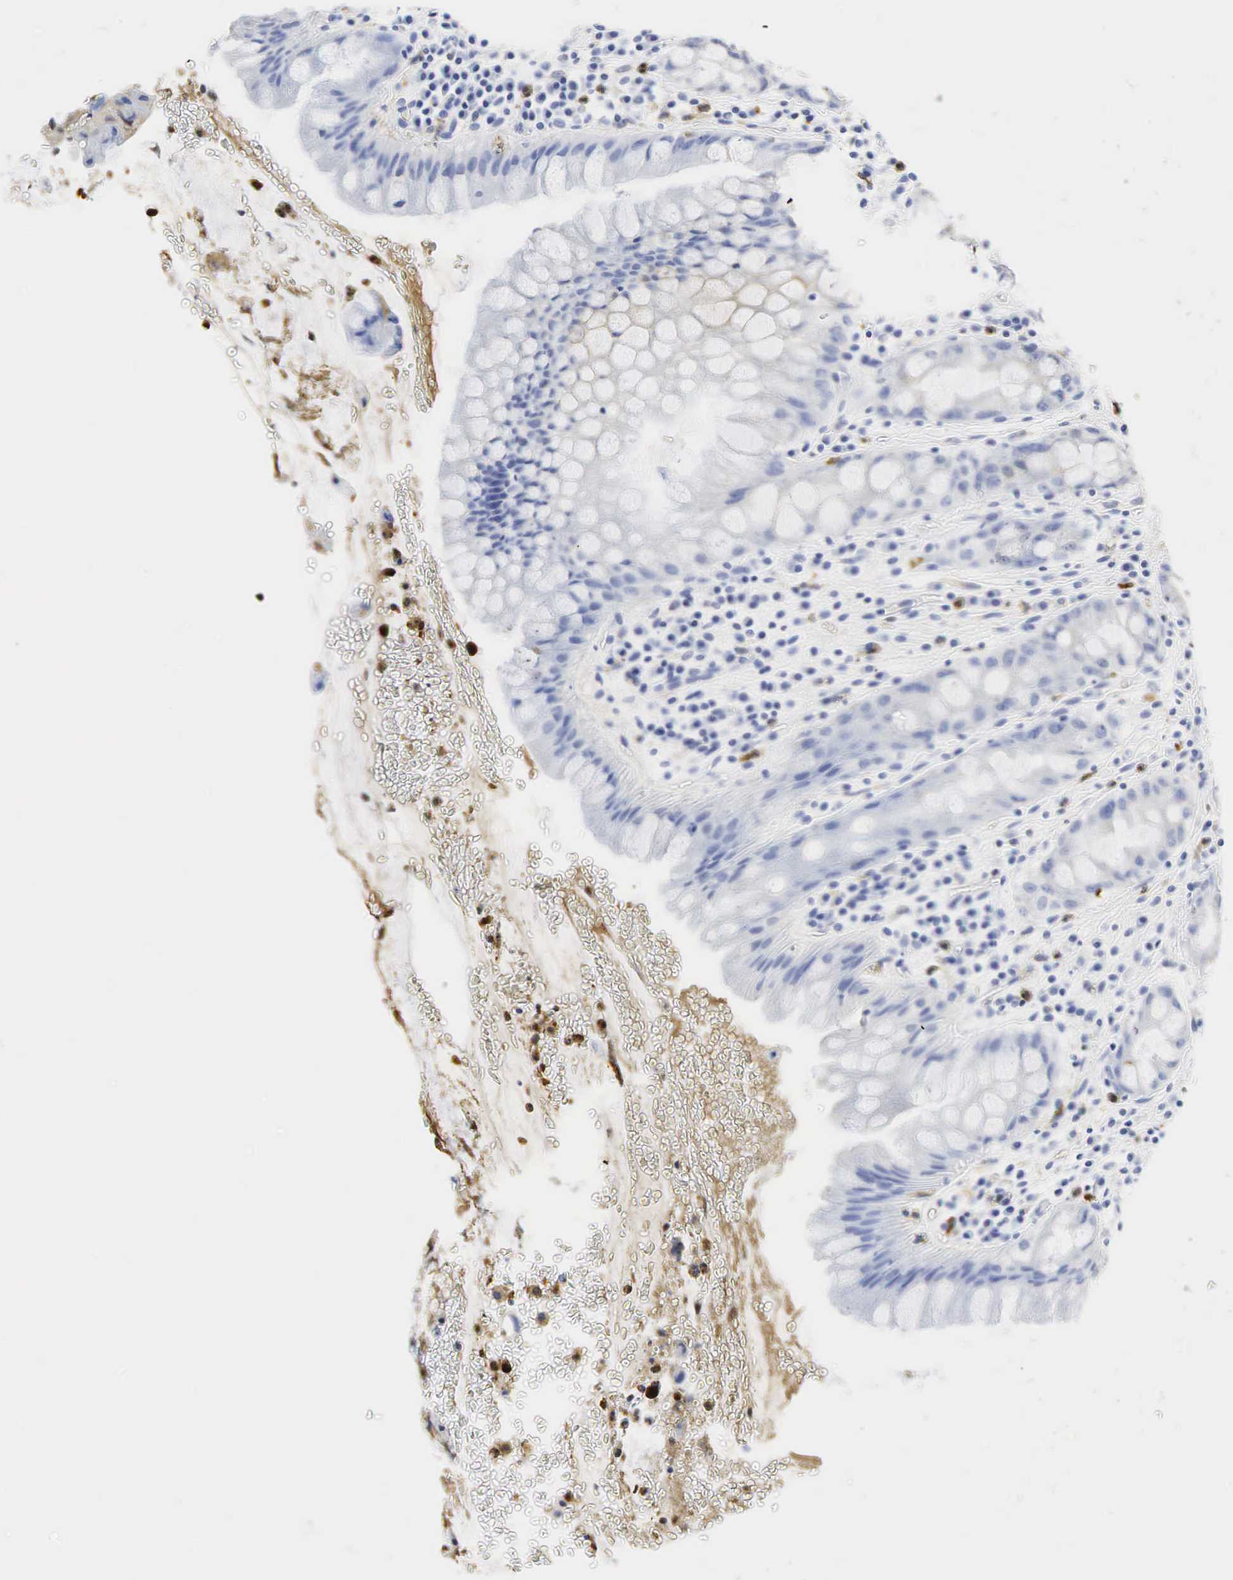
{"staining": {"intensity": "moderate", "quantity": "<25%", "location": "cytoplasmic/membranous"}, "tissue": "rectum", "cell_type": "Glandular cells", "image_type": "normal", "snomed": [{"axis": "morphology", "description": "Normal tissue, NOS"}, {"axis": "topography", "description": "Rectum"}], "caption": "Immunohistochemistry photomicrograph of unremarkable human rectum stained for a protein (brown), which reveals low levels of moderate cytoplasmic/membranous positivity in about <25% of glandular cells.", "gene": "LYZ", "patient": {"sex": "male", "age": 65}}